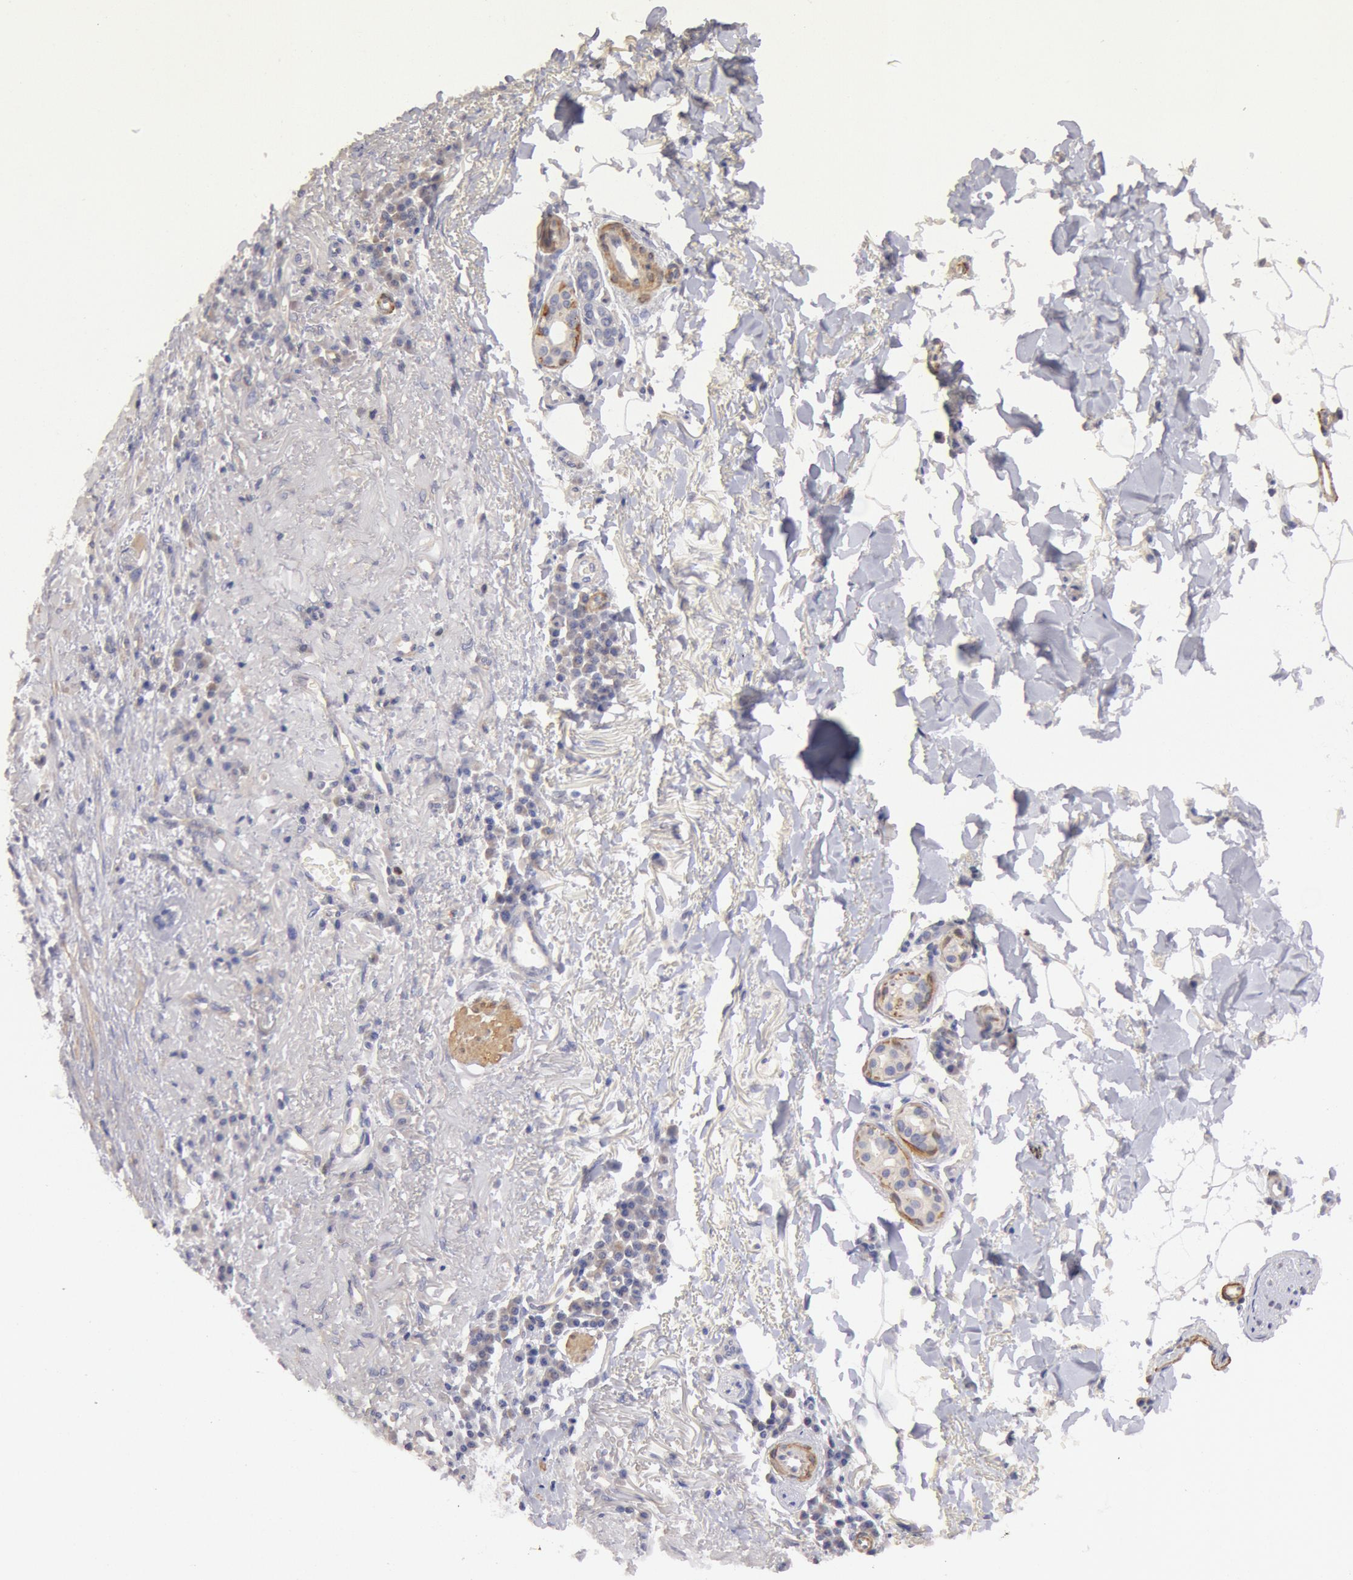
{"staining": {"intensity": "weak", "quantity": "25%-75%", "location": "cytoplasmic/membranous"}, "tissue": "skin cancer", "cell_type": "Tumor cells", "image_type": "cancer", "snomed": [{"axis": "morphology", "description": "Basal cell carcinoma"}, {"axis": "topography", "description": "Skin"}], "caption": "IHC image of neoplastic tissue: human skin cancer stained using IHC exhibits low levels of weak protein expression localized specifically in the cytoplasmic/membranous of tumor cells, appearing as a cytoplasmic/membranous brown color.", "gene": "TMED8", "patient": {"sex": "female", "age": 89}}